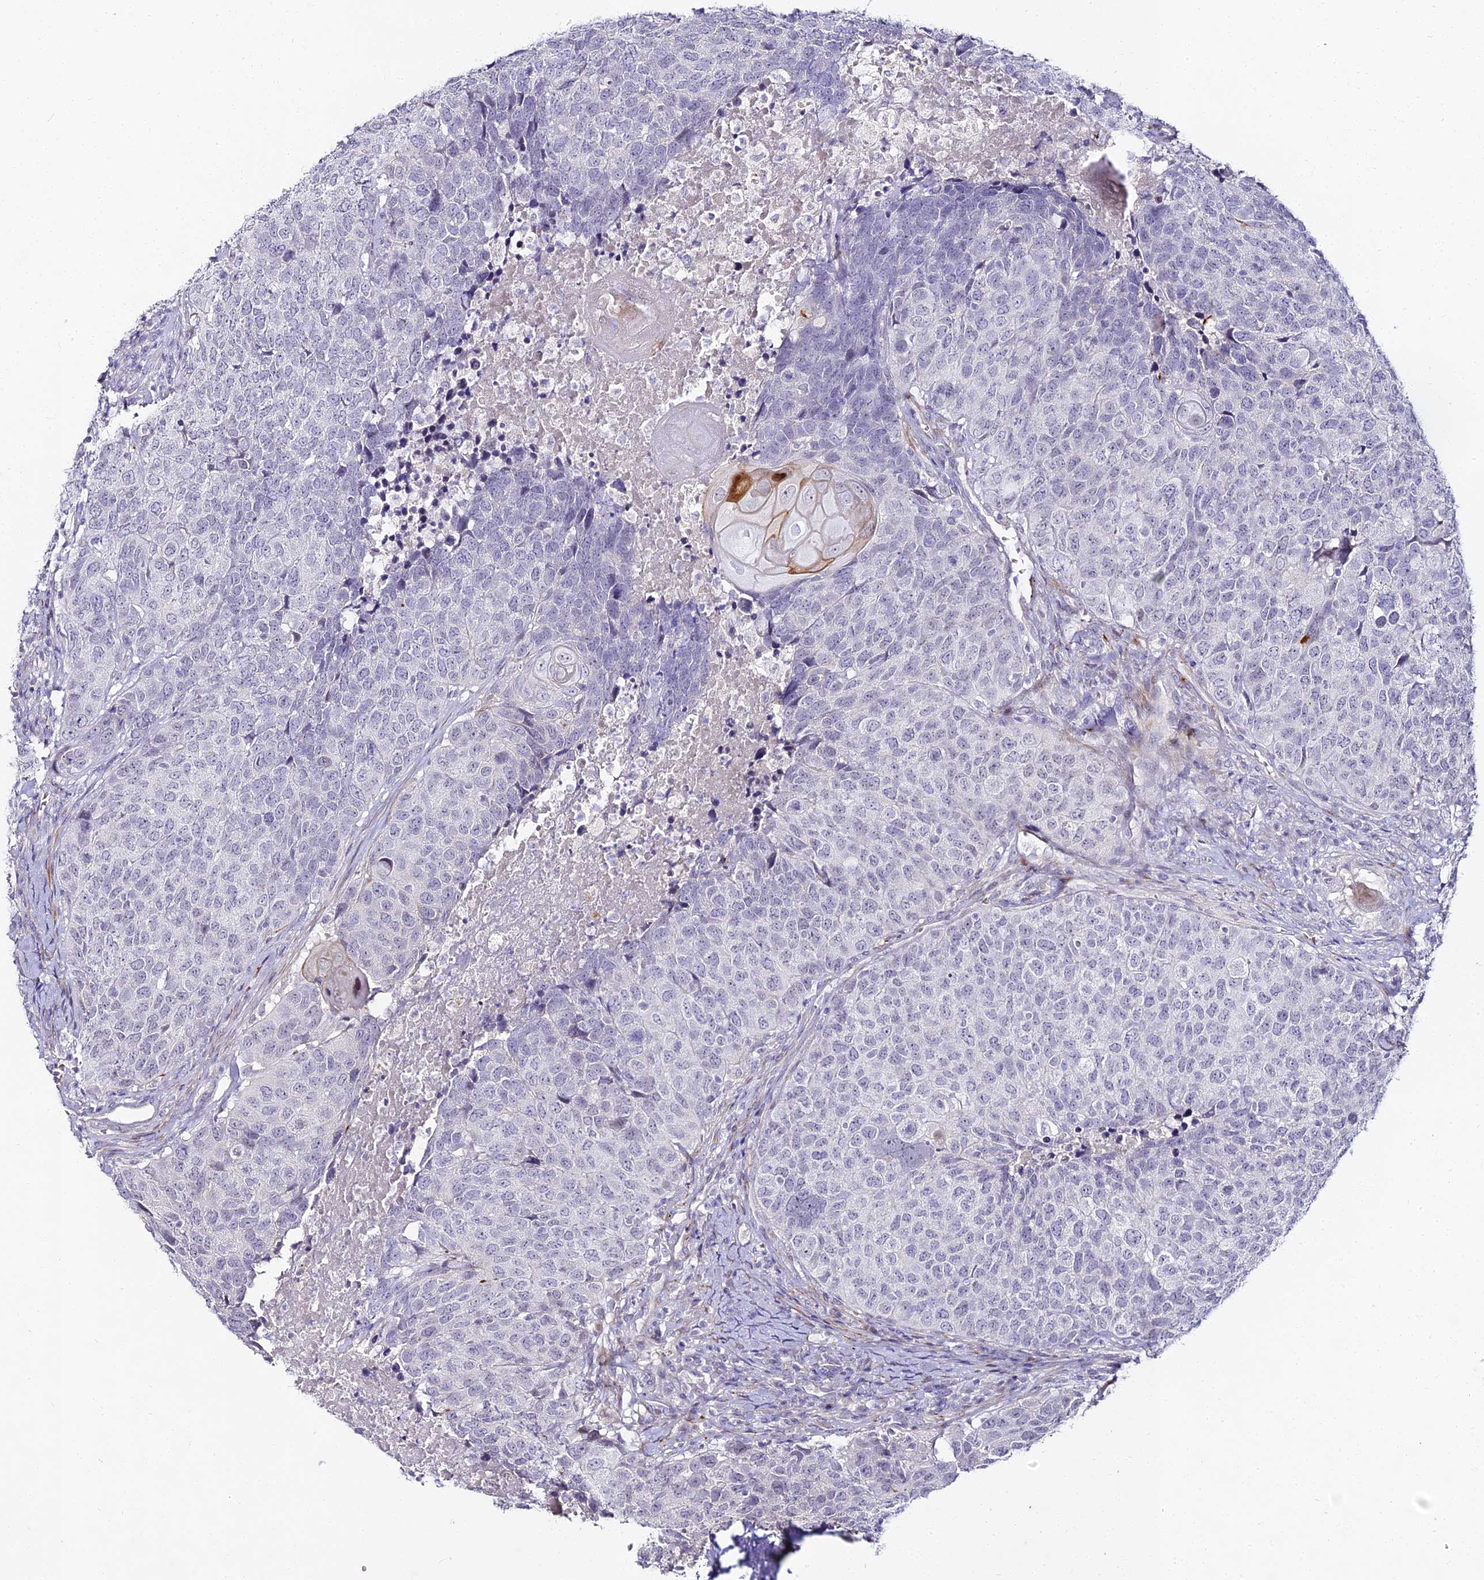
{"staining": {"intensity": "negative", "quantity": "none", "location": "none"}, "tissue": "head and neck cancer", "cell_type": "Tumor cells", "image_type": "cancer", "snomed": [{"axis": "morphology", "description": "Squamous cell carcinoma, NOS"}, {"axis": "topography", "description": "Head-Neck"}], "caption": "Tumor cells are negative for brown protein staining in head and neck cancer.", "gene": "ALPG", "patient": {"sex": "male", "age": 66}}